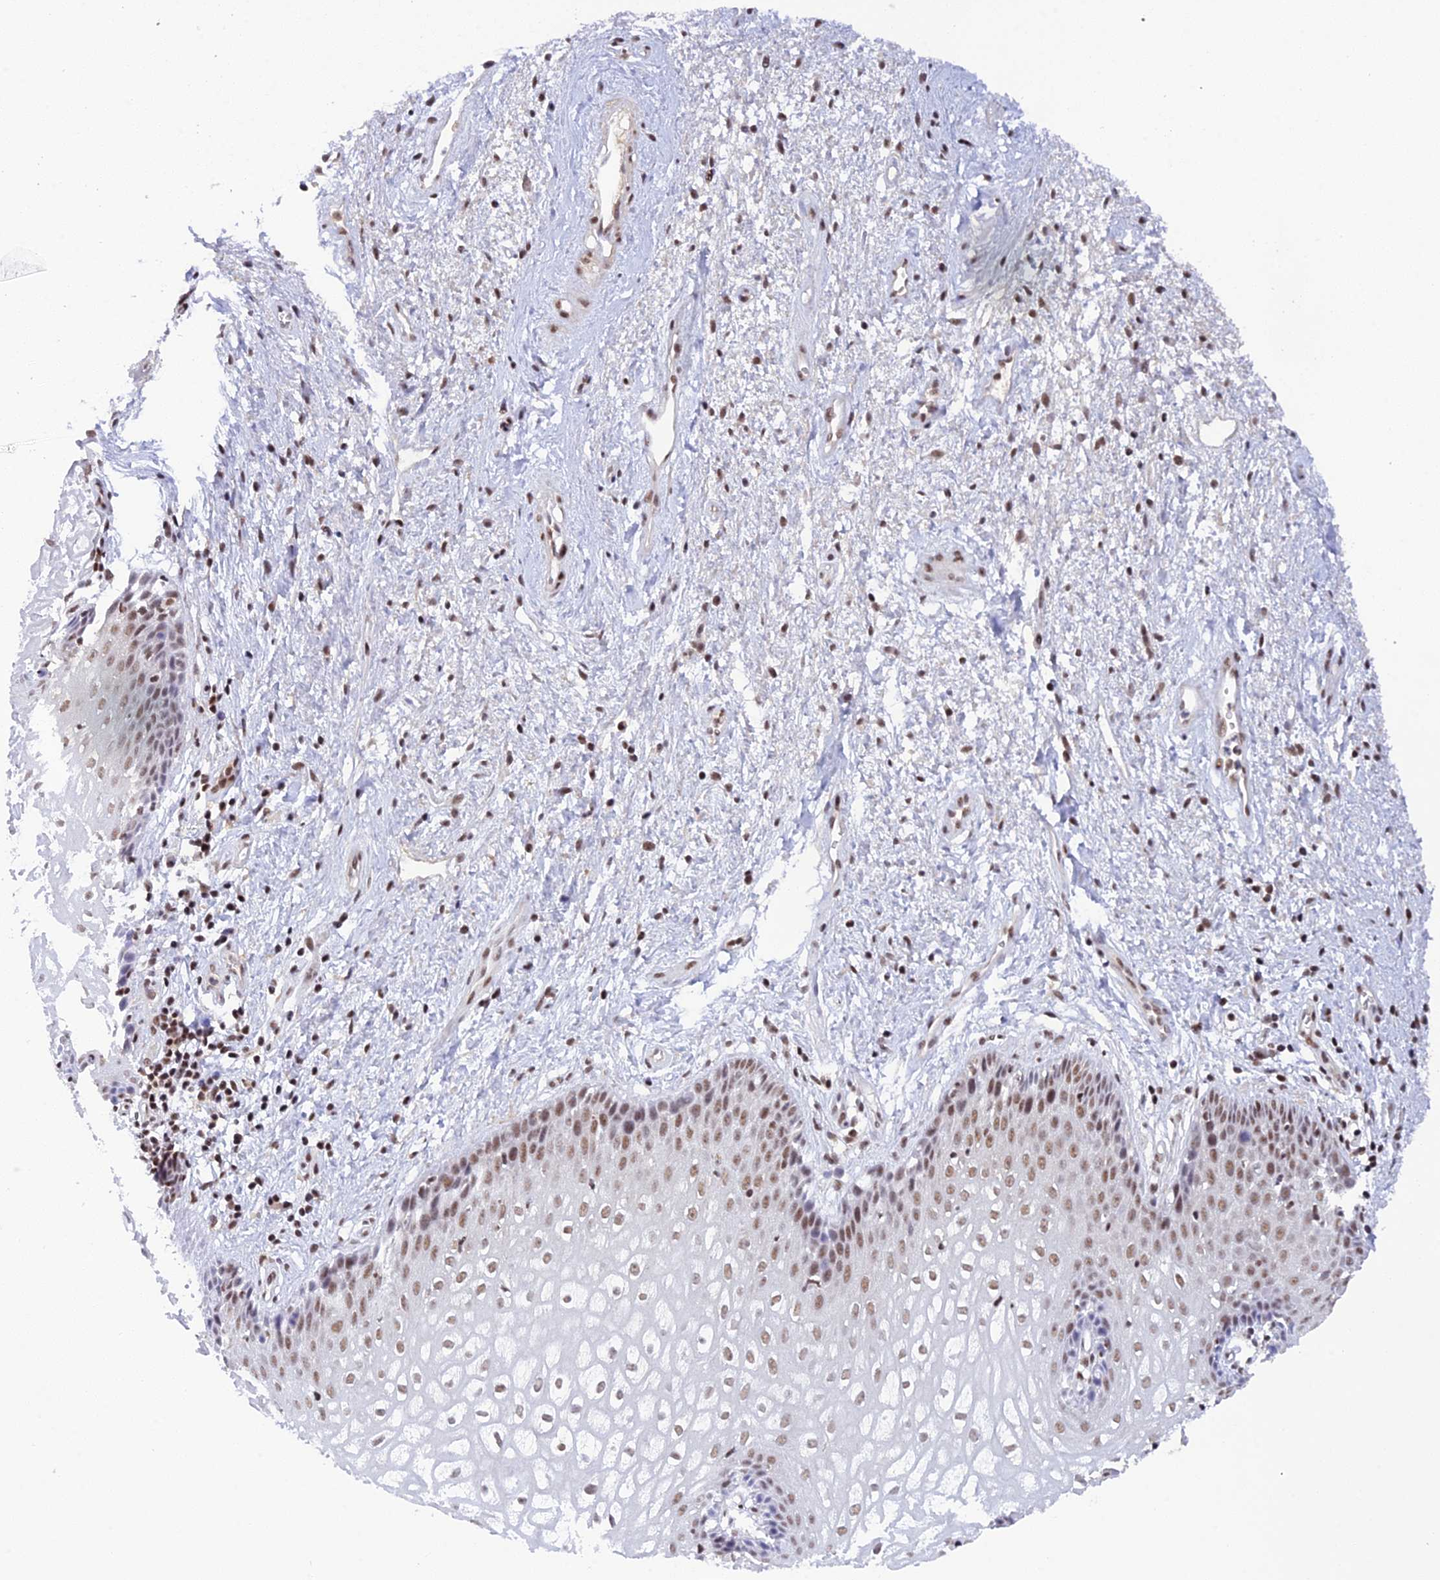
{"staining": {"intensity": "moderate", "quantity": "25%-75%", "location": "nuclear"}, "tissue": "vagina", "cell_type": "Squamous epithelial cells", "image_type": "normal", "snomed": [{"axis": "morphology", "description": "Normal tissue, NOS"}, {"axis": "topography", "description": "Vagina"}], "caption": "This histopathology image shows immunohistochemistry staining of benign vagina, with medium moderate nuclear expression in approximately 25%-75% of squamous epithelial cells.", "gene": "THAP11", "patient": {"sex": "female", "age": 34}}